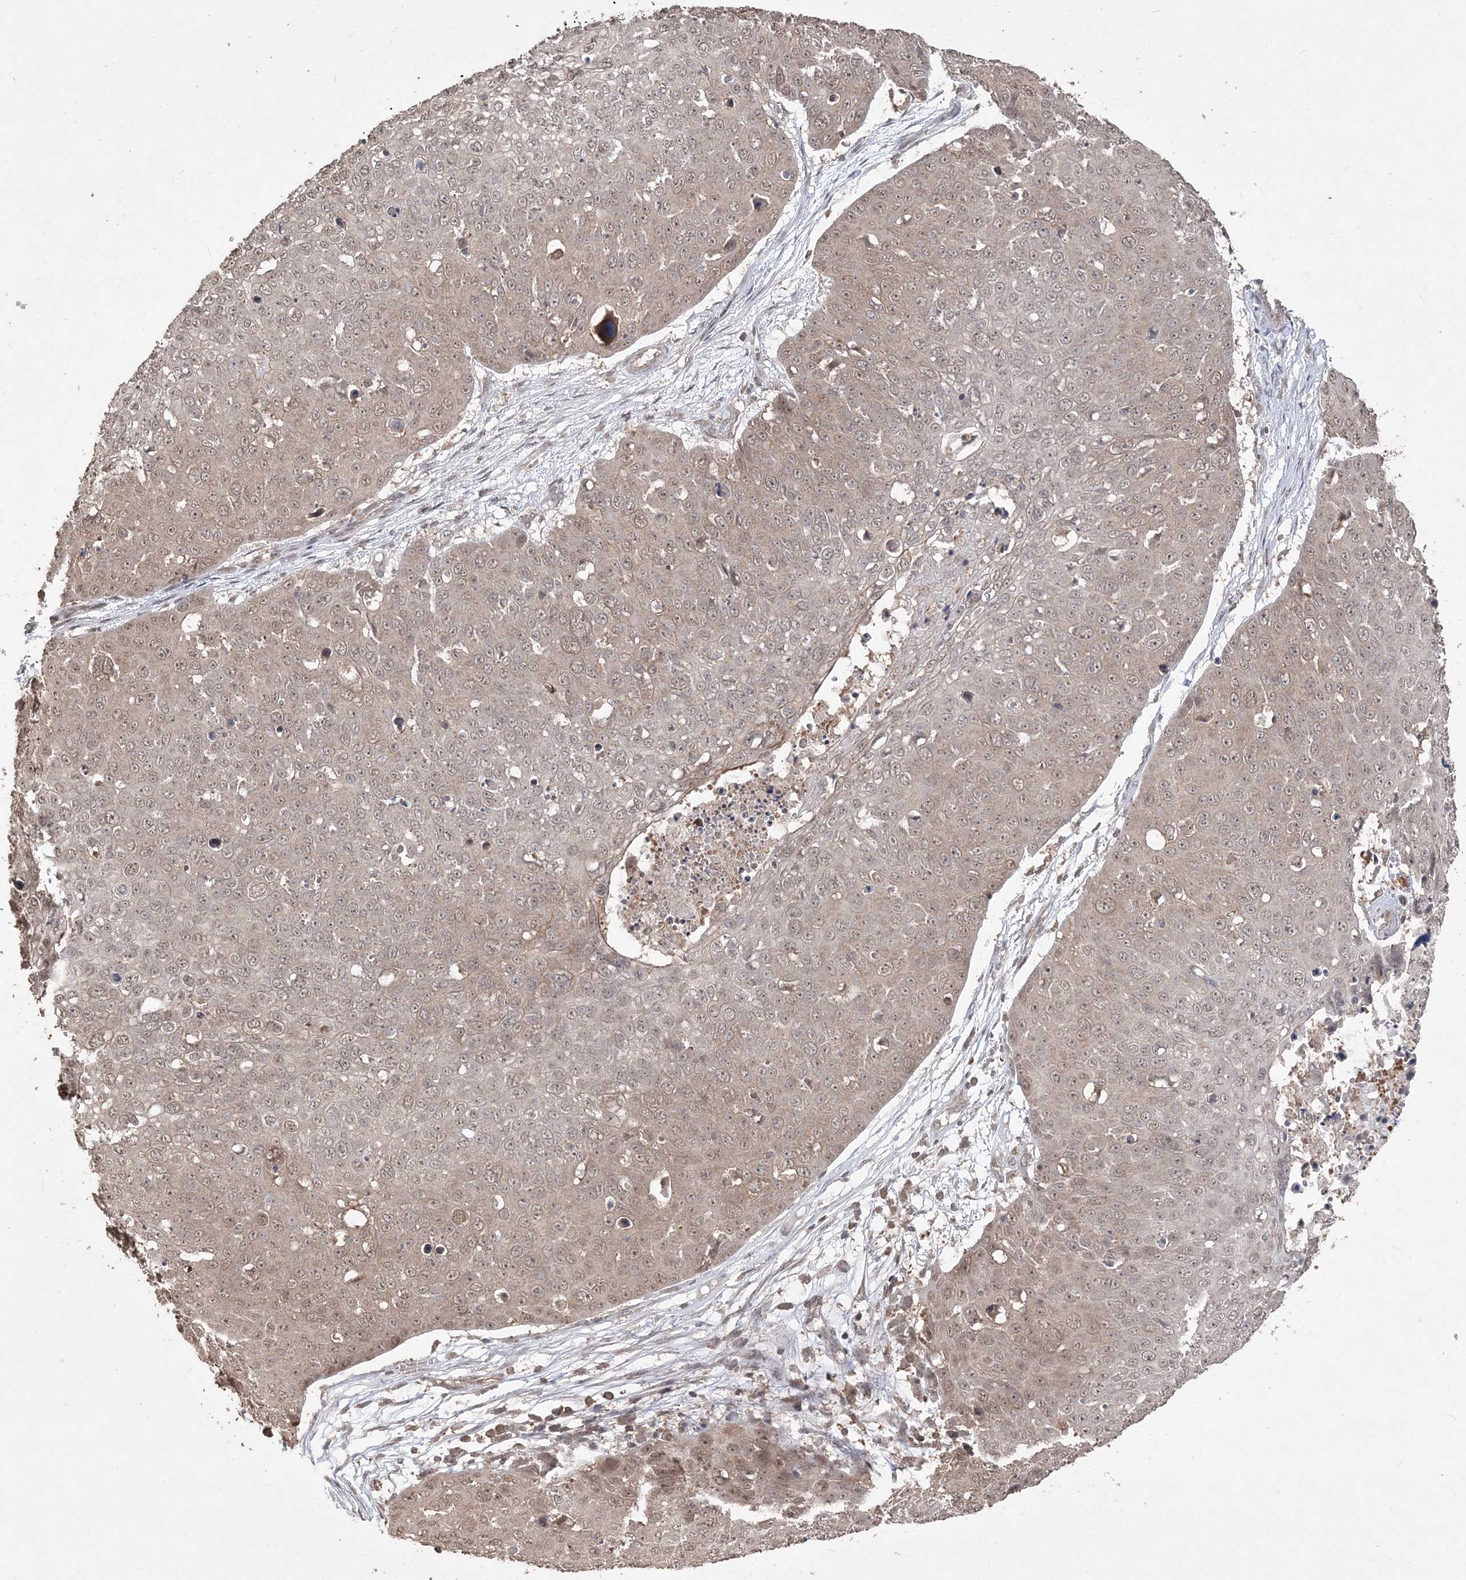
{"staining": {"intensity": "weak", "quantity": "25%-75%", "location": "nuclear"}, "tissue": "skin cancer", "cell_type": "Tumor cells", "image_type": "cancer", "snomed": [{"axis": "morphology", "description": "Squamous cell carcinoma, NOS"}, {"axis": "topography", "description": "Skin"}], "caption": "DAB (3,3'-diaminobenzidine) immunohistochemical staining of skin squamous cell carcinoma displays weak nuclear protein staining in approximately 25%-75% of tumor cells.", "gene": "EHHADH", "patient": {"sex": "male", "age": 71}}